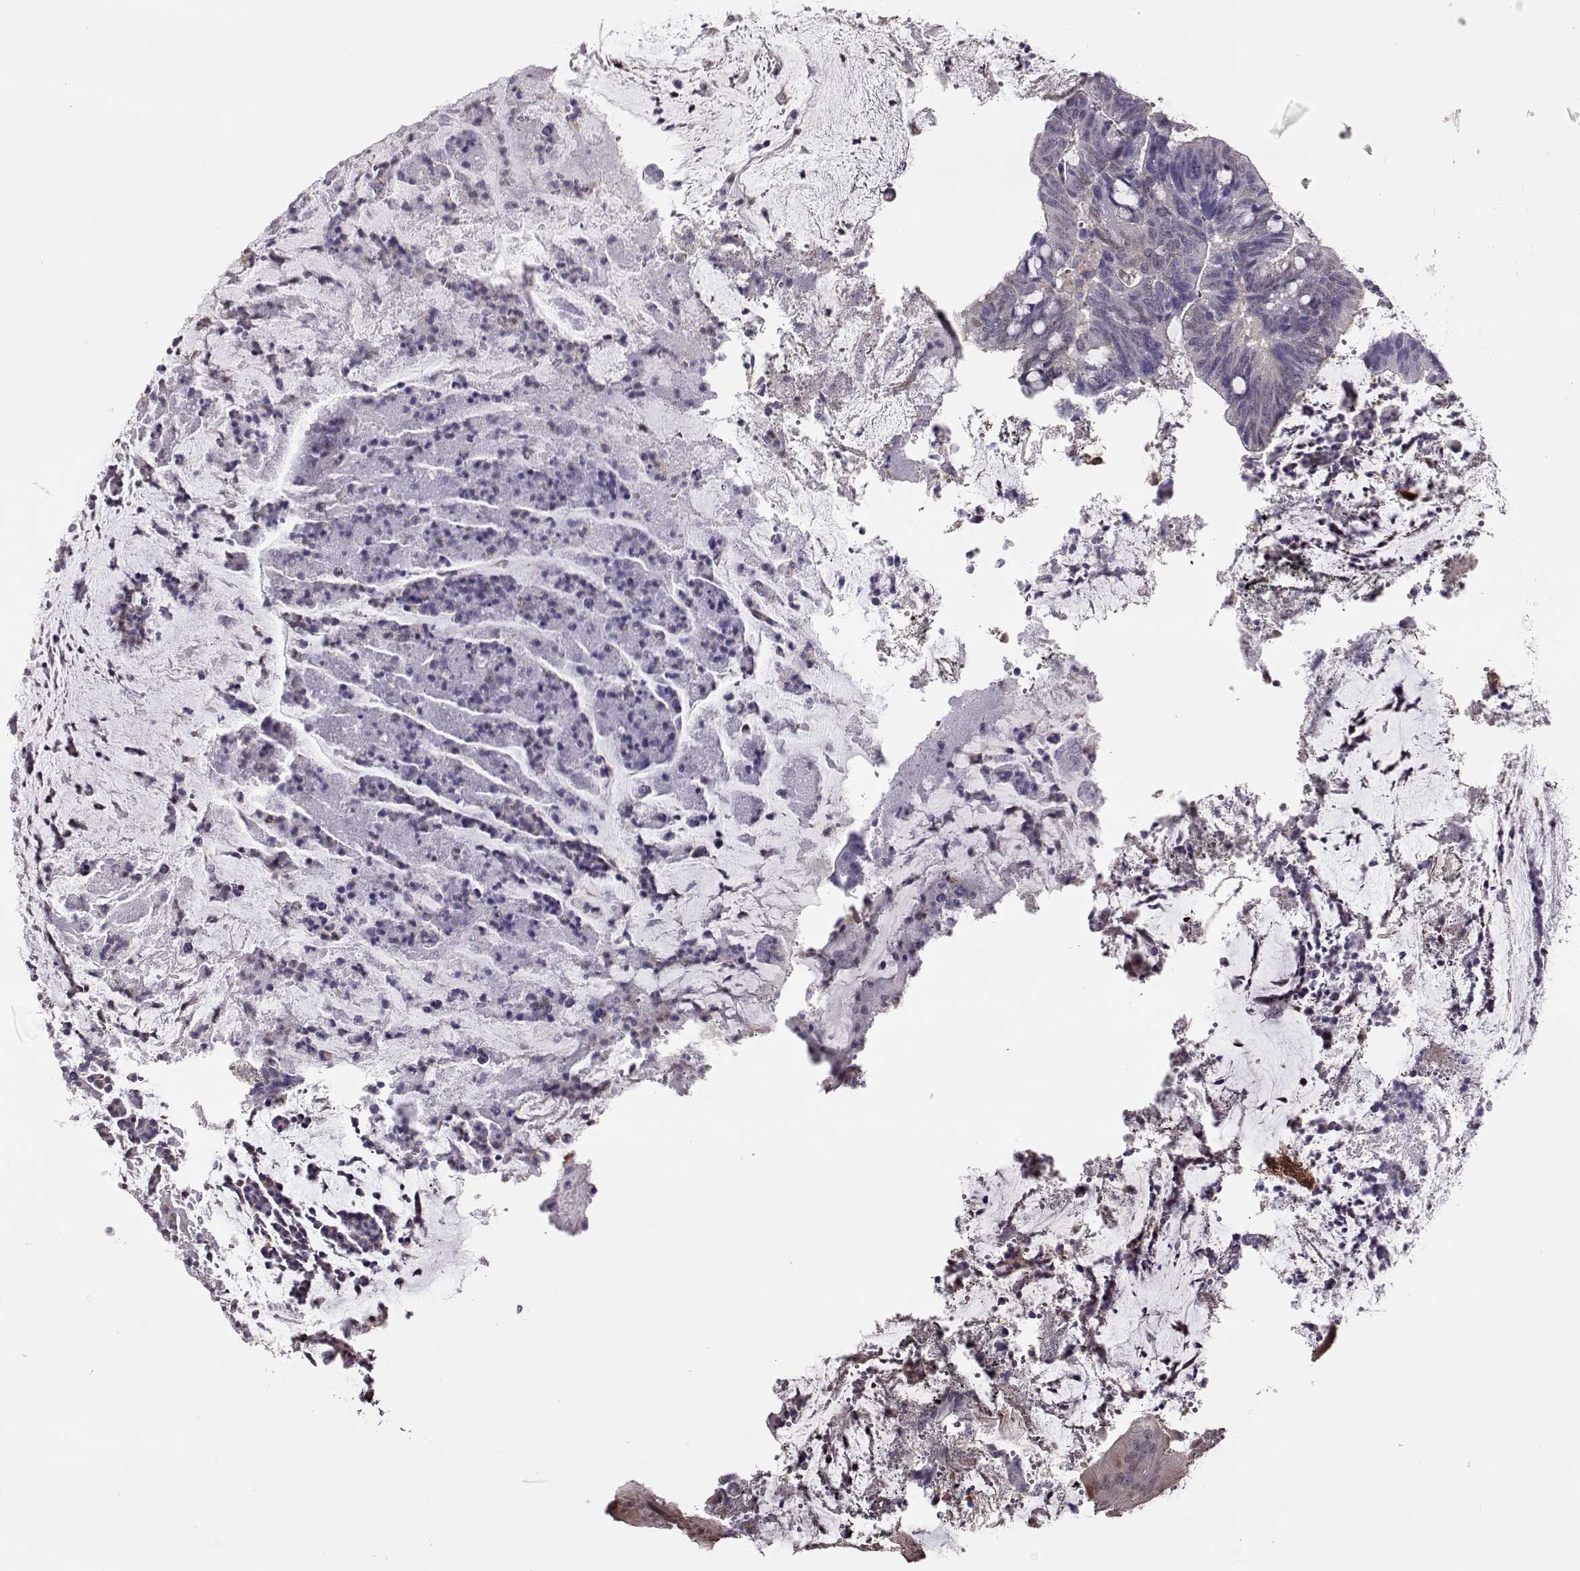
{"staining": {"intensity": "negative", "quantity": "none", "location": "none"}, "tissue": "colorectal cancer", "cell_type": "Tumor cells", "image_type": "cancer", "snomed": [{"axis": "morphology", "description": "Adenocarcinoma, NOS"}, {"axis": "topography", "description": "Colon"}], "caption": "Tumor cells are negative for protein expression in human colorectal cancer.", "gene": "CCR8", "patient": {"sex": "female", "age": 43}}